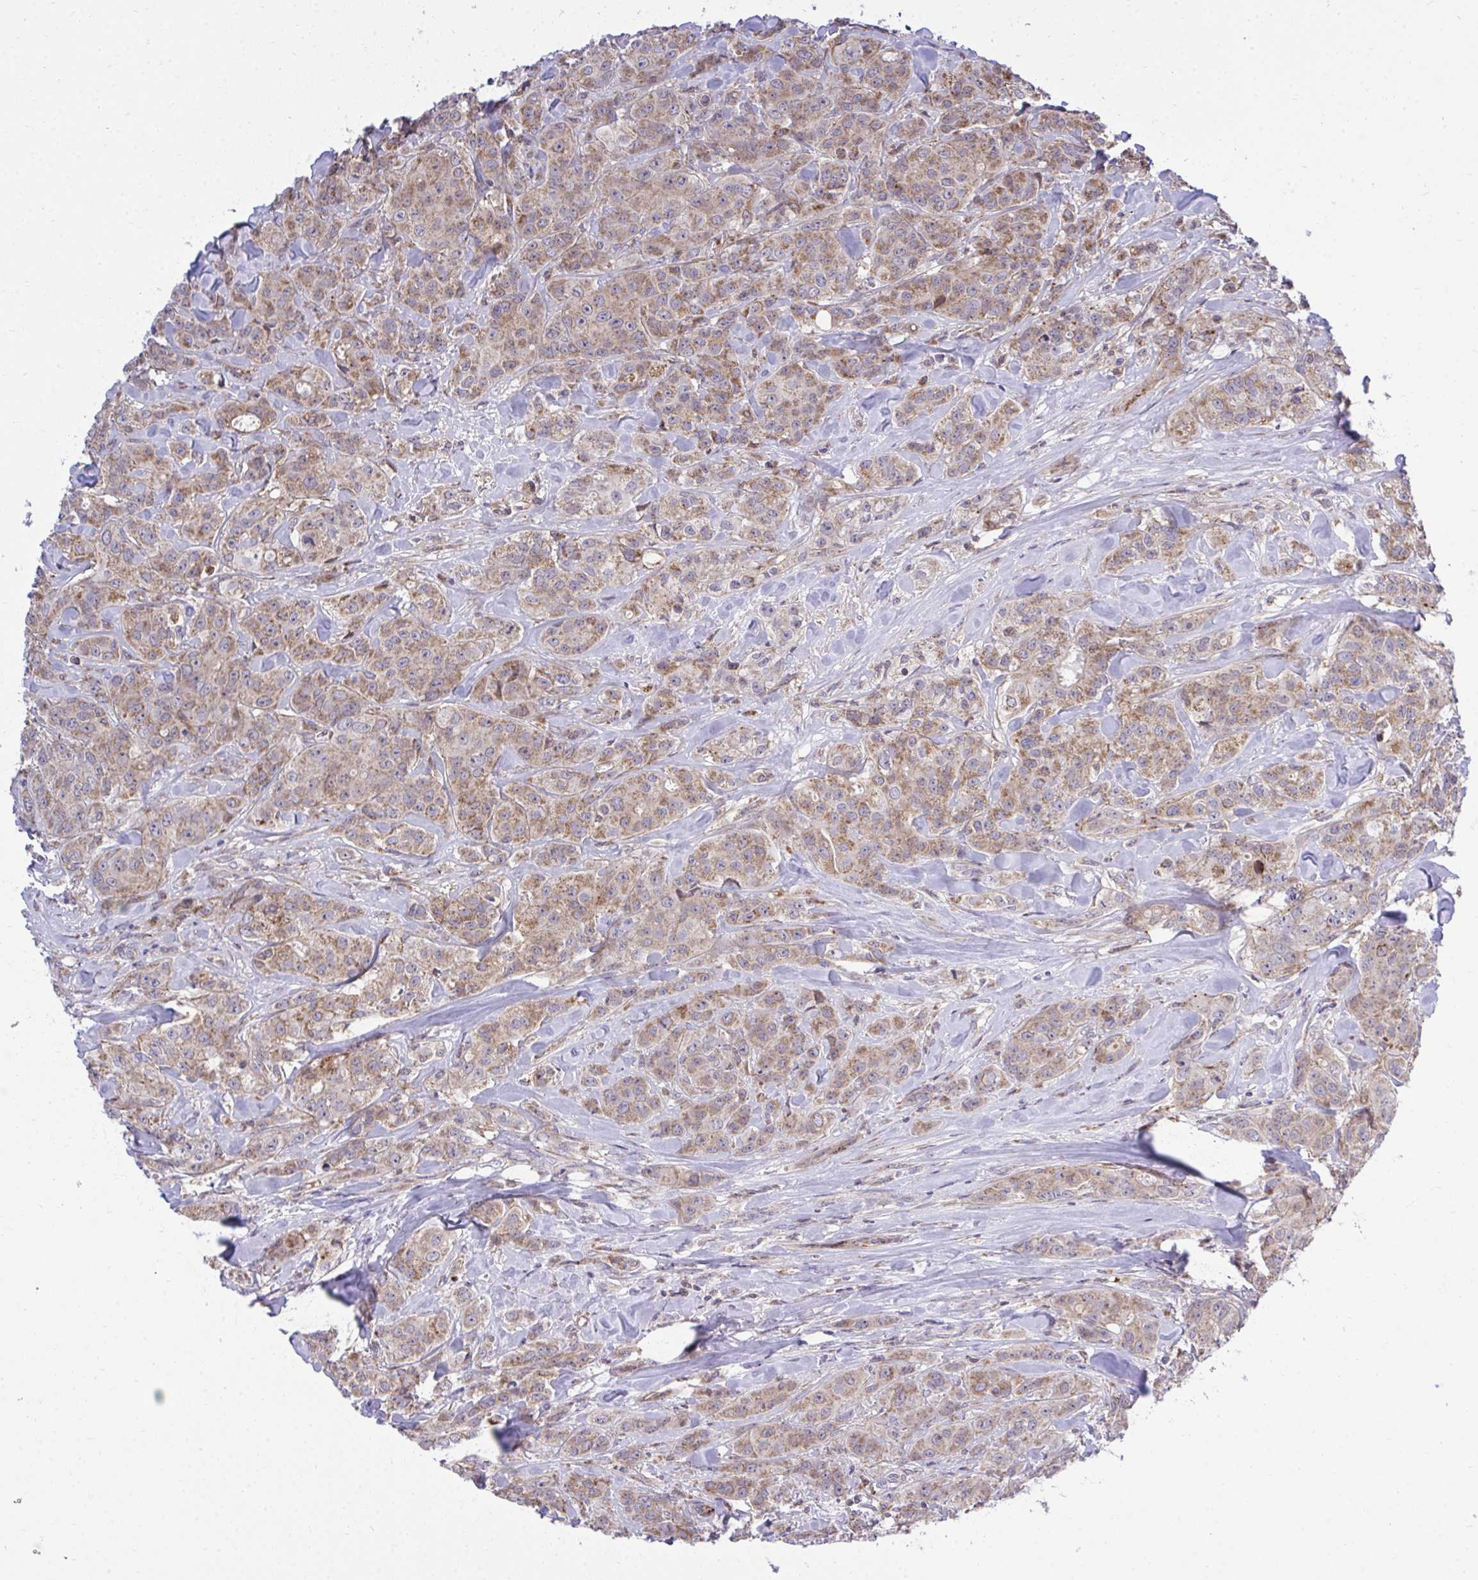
{"staining": {"intensity": "moderate", "quantity": ">75%", "location": "cytoplasmic/membranous"}, "tissue": "breast cancer", "cell_type": "Tumor cells", "image_type": "cancer", "snomed": [{"axis": "morphology", "description": "Normal tissue, NOS"}, {"axis": "morphology", "description": "Duct carcinoma"}, {"axis": "topography", "description": "Breast"}], "caption": "Immunohistochemistry (DAB (3,3'-diaminobenzidine)) staining of breast cancer (infiltrating ductal carcinoma) shows moderate cytoplasmic/membranous protein expression in approximately >75% of tumor cells. Using DAB (3,3'-diaminobenzidine) (brown) and hematoxylin (blue) stains, captured at high magnification using brightfield microscopy.", "gene": "XAF1", "patient": {"sex": "female", "age": 43}}